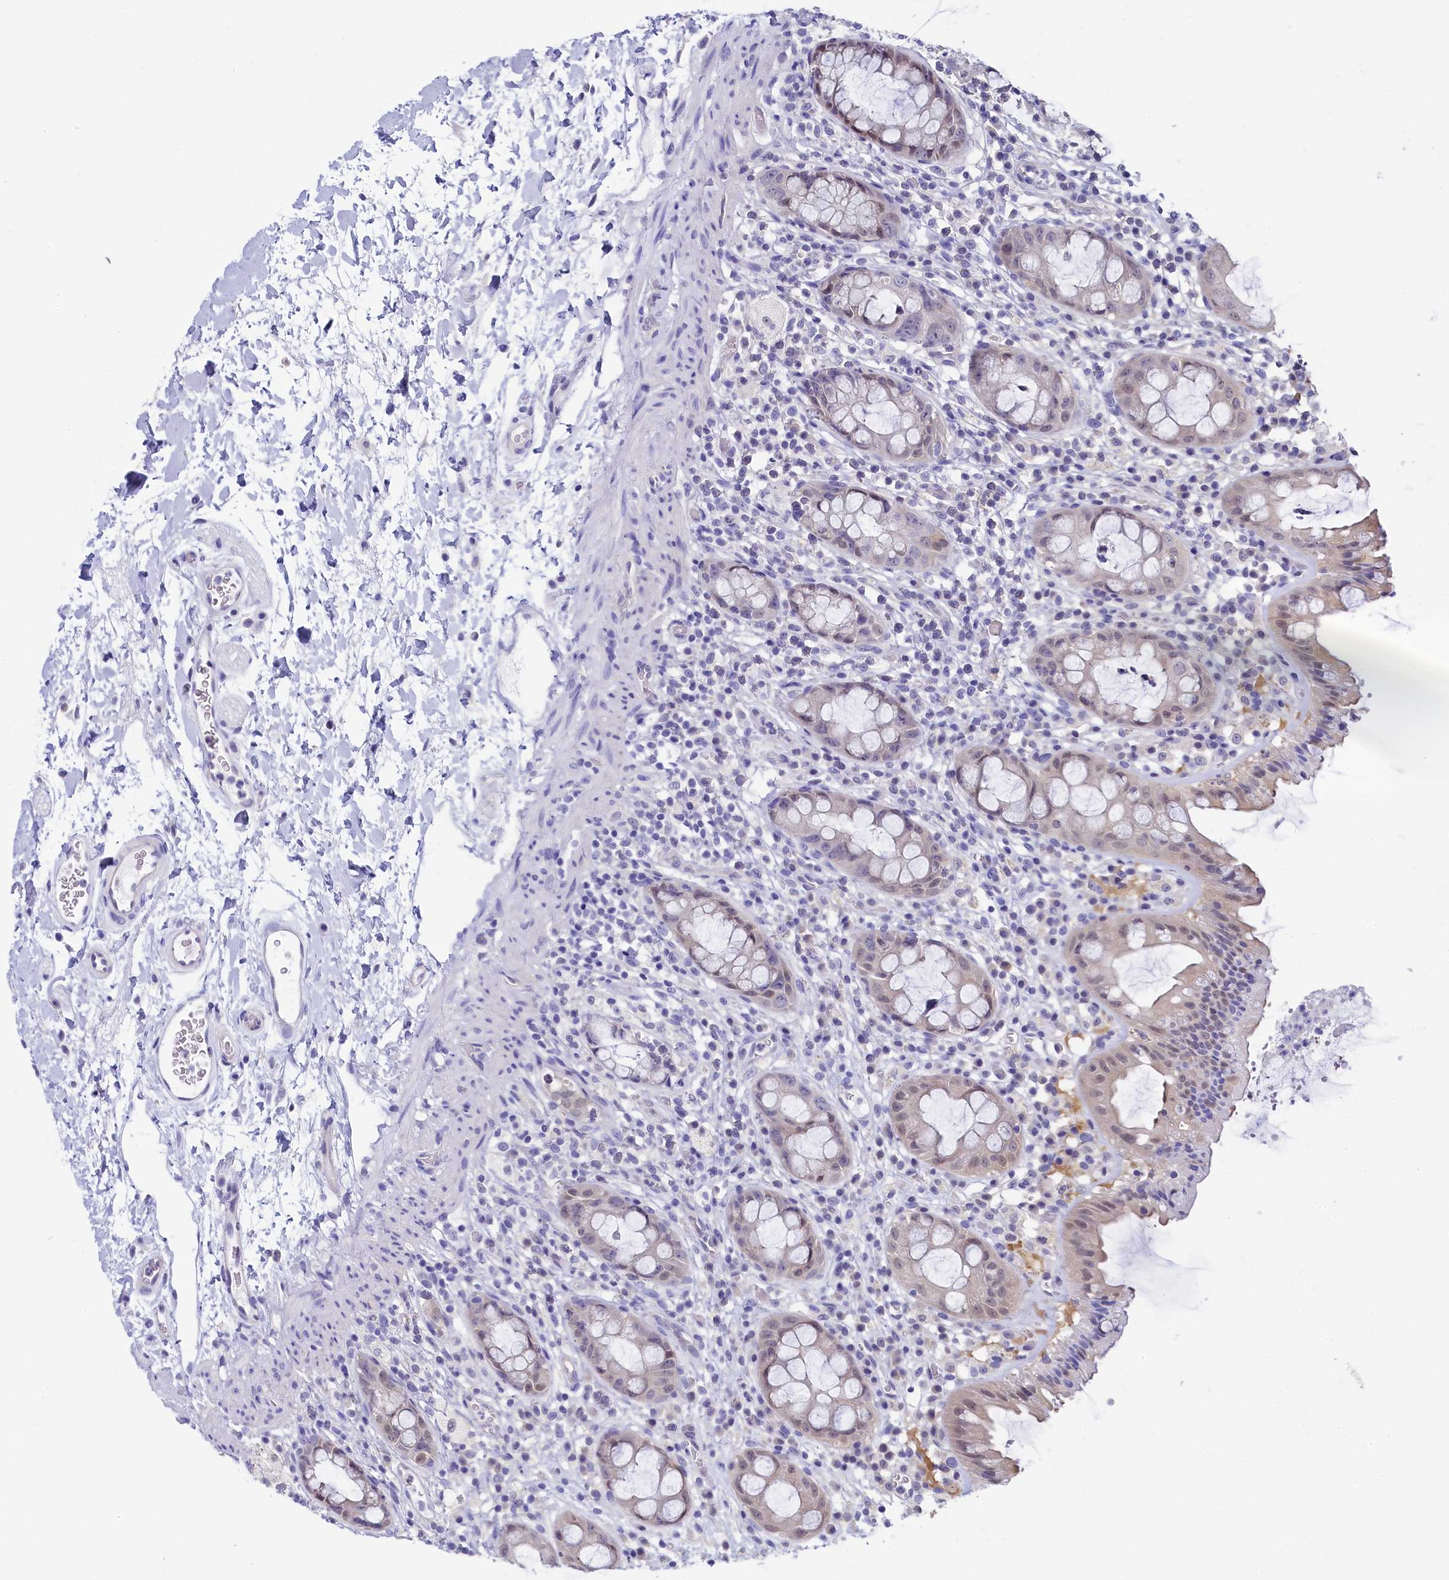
{"staining": {"intensity": "weak", "quantity": "<25%", "location": "cytoplasmic/membranous"}, "tissue": "rectum", "cell_type": "Glandular cells", "image_type": "normal", "snomed": [{"axis": "morphology", "description": "Normal tissue, NOS"}, {"axis": "topography", "description": "Rectum"}], "caption": "DAB (3,3'-diaminobenzidine) immunohistochemical staining of normal human rectum demonstrates no significant expression in glandular cells. Brightfield microscopy of immunohistochemistry (IHC) stained with DAB (3,3'-diaminobenzidine) (brown) and hematoxylin (blue), captured at high magnification.", "gene": "C11orf54", "patient": {"sex": "female", "age": 57}}